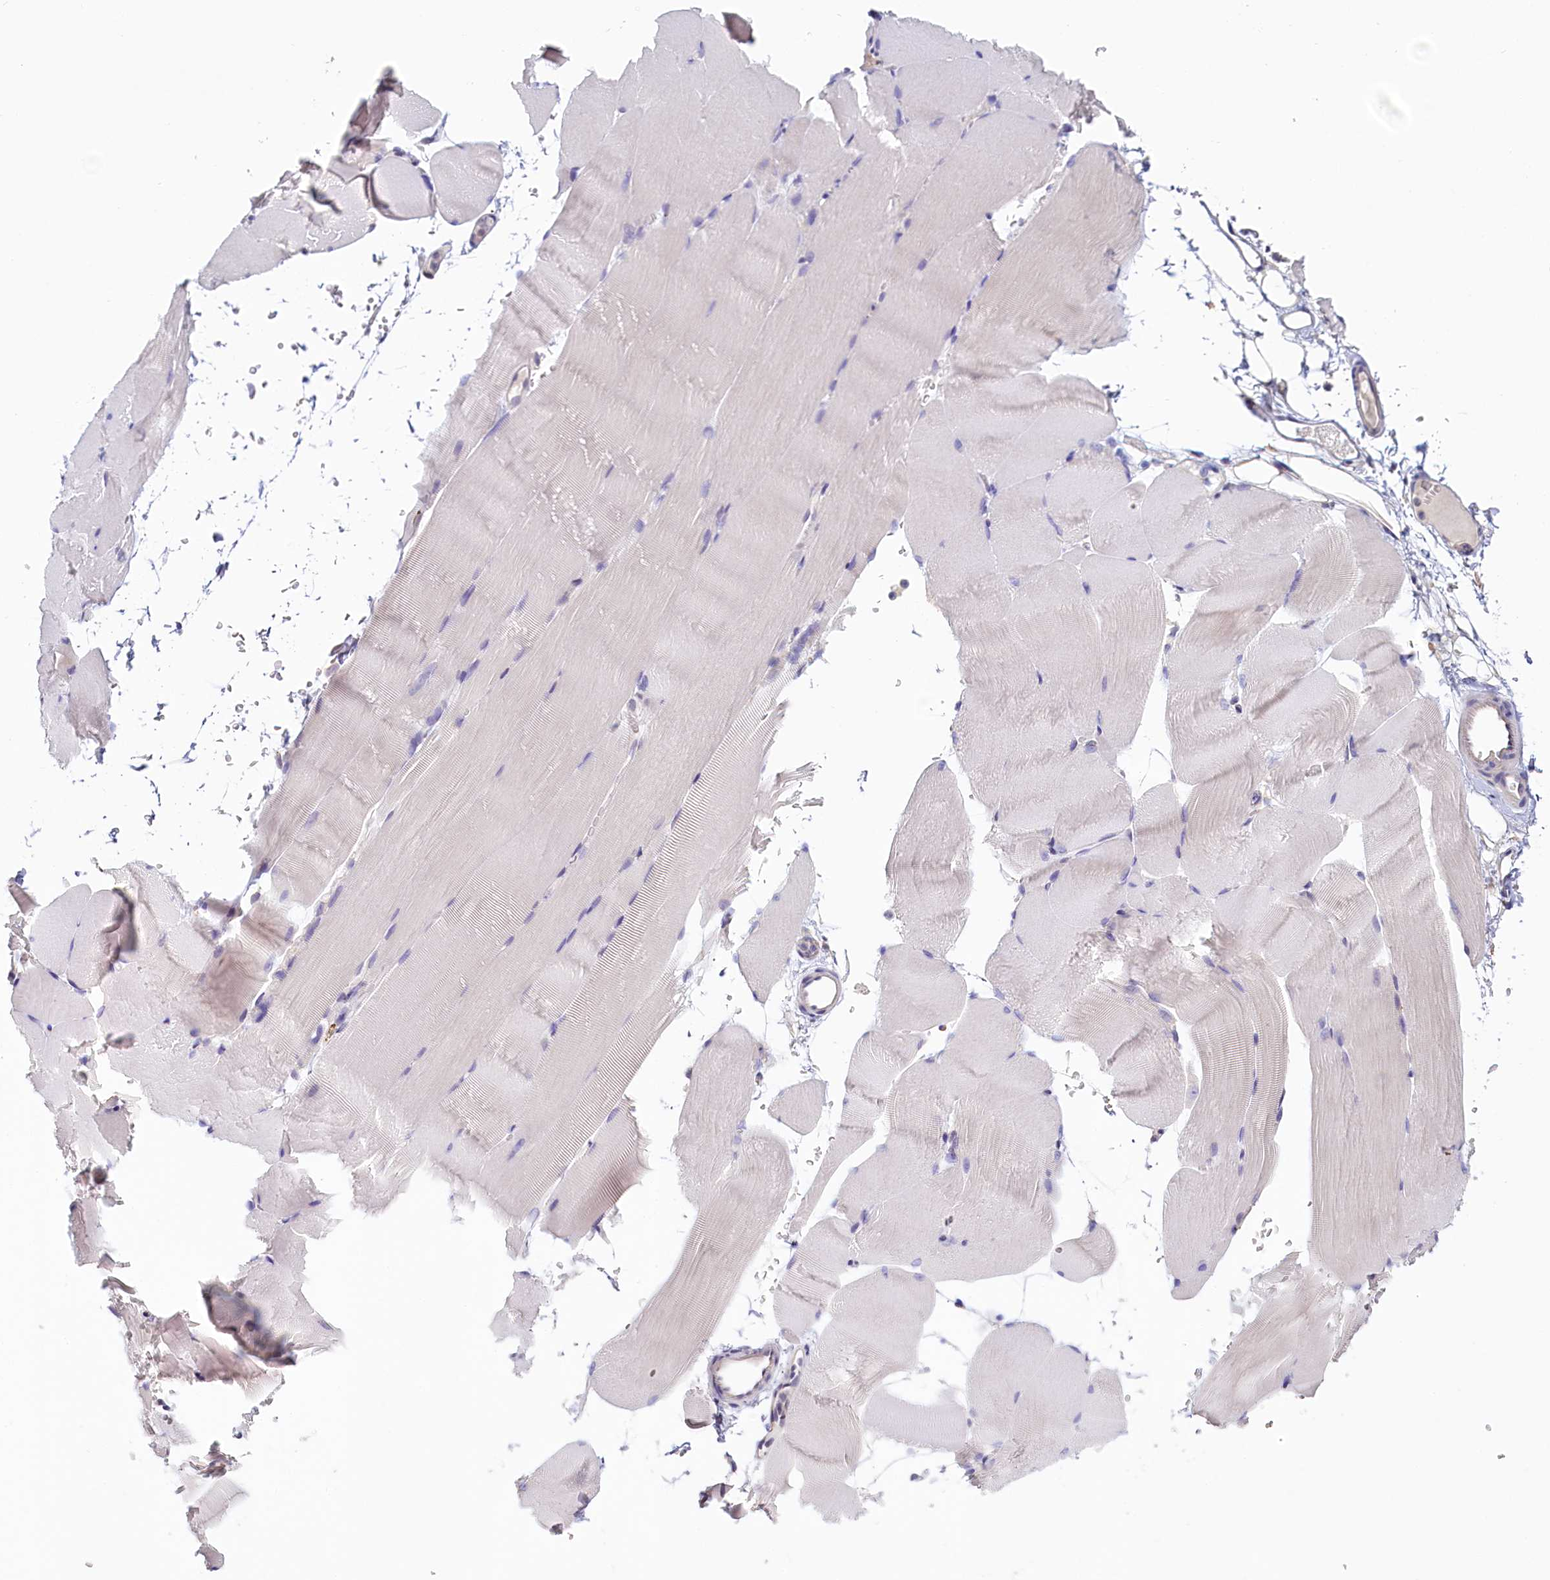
{"staining": {"intensity": "negative", "quantity": "none", "location": "none"}, "tissue": "skeletal muscle", "cell_type": "Myocytes", "image_type": "normal", "snomed": [{"axis": "morphology", "description": "Normal tissue, NOS"}, {"axis": "topography", "description": "Skeletal muscle"}, {"axis": "topography", "description": "Parathyroid gland"}], "caption": "There is no significant positivity in myocytes of skeletal muscle. (DAB immunohistochemistry visualized using brightfield microscopy, high magnification).", "gene": "PDE6D", "patient": {"sex": "female", "age": 37}}